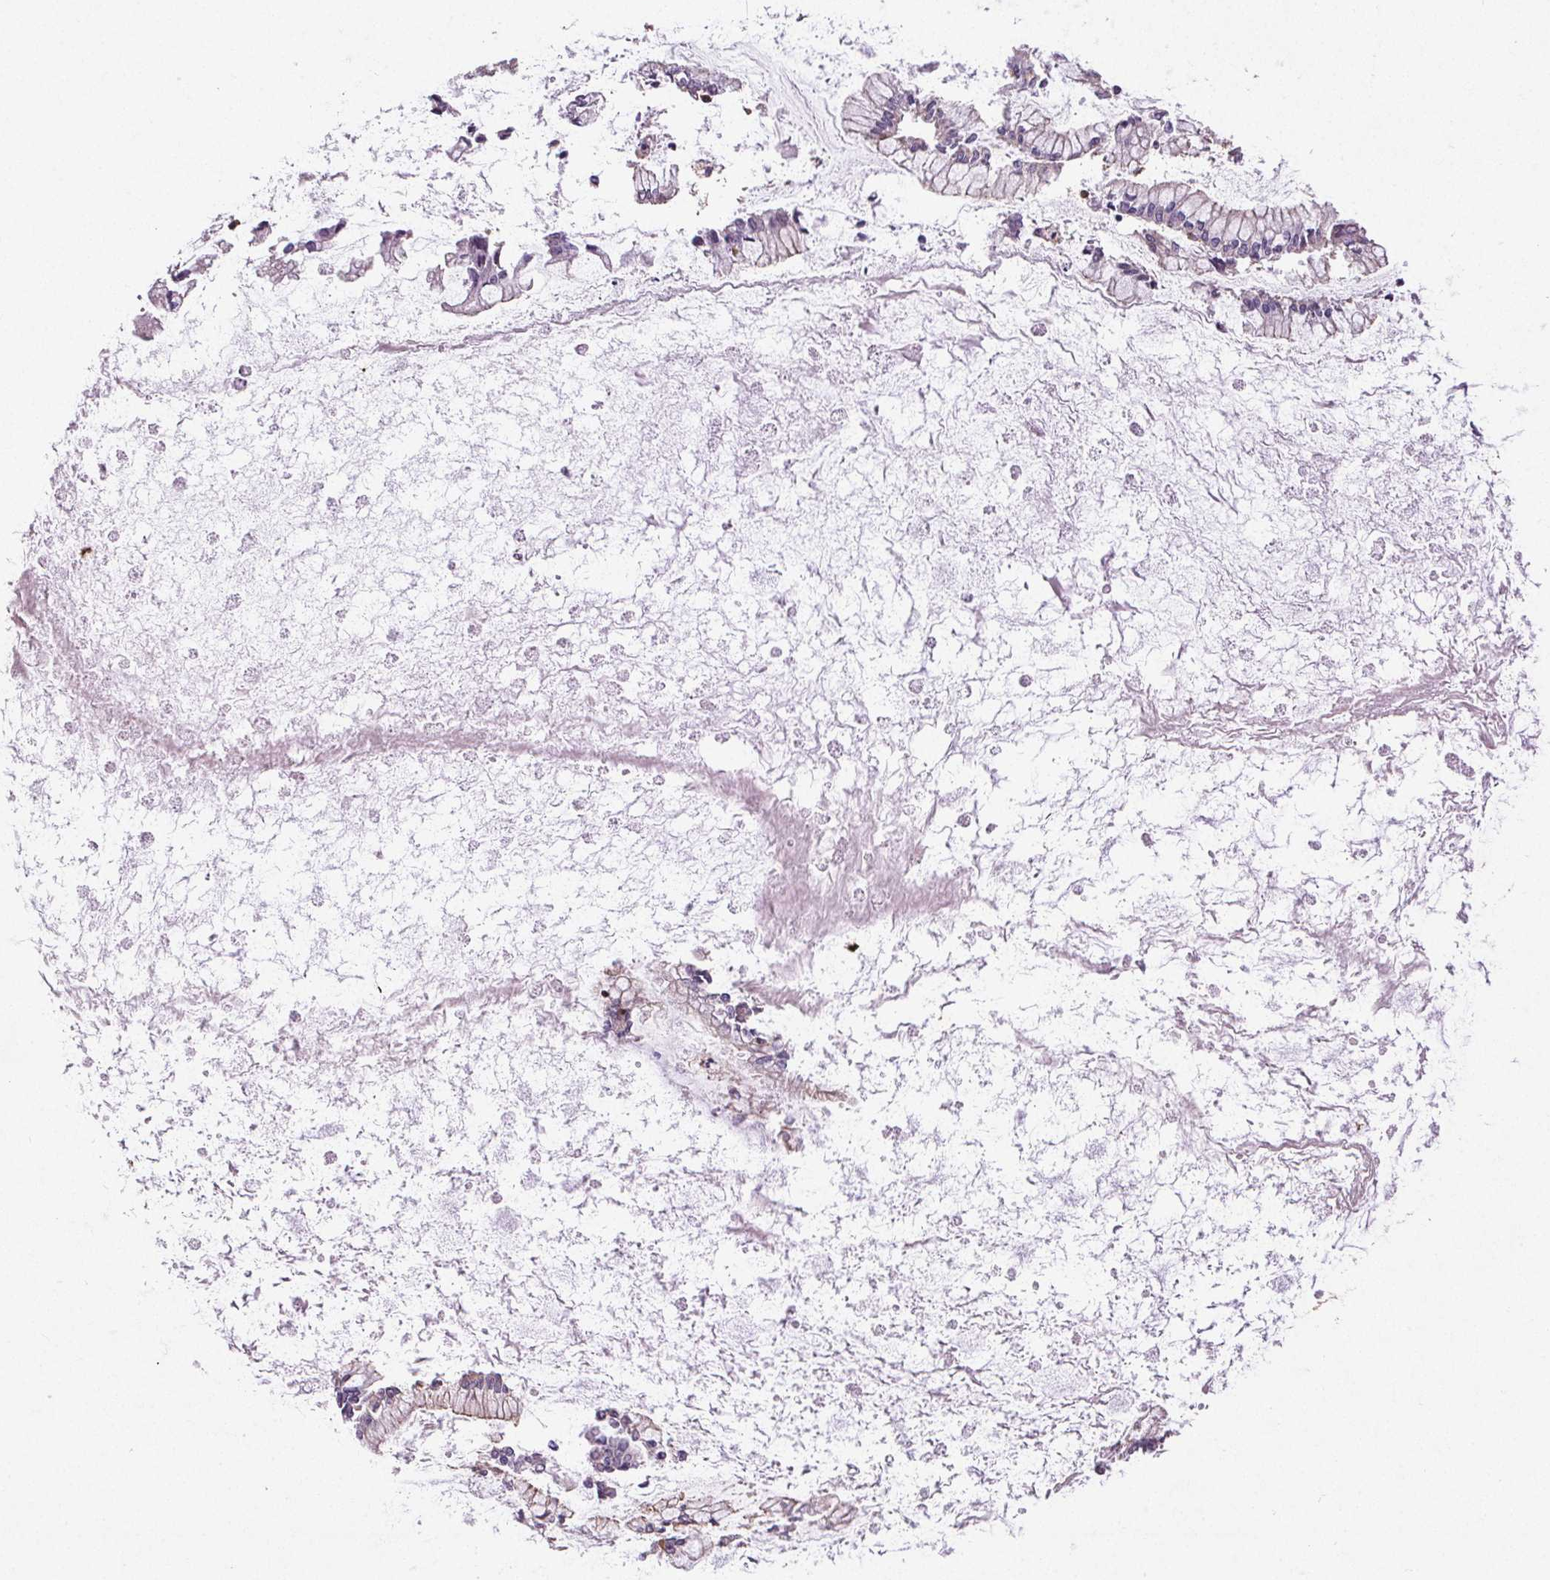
{"staining": {"intensity": "negative", "quantity": "none", "location": "none"}, "tissue": "ovarian cancer", "cell_type": "Tumor cells", "image_type": "cancer", "snomed": [{"axis": "morphology", "description": "Cystadenocarcinoma, mucinous, NOS"}, {"axis": "topography", "description": "Ovary"}], "caption": "Immunohistochemistry (IHC) histopathology image of neoplastic tissue: human ovarian mucinous cystadenocarcinoma stained with DAB (3,3'-diaminobenzidine) reveals no significant protein positivity in tumor cells.", "gene": "C19orf84", "patient": {"sex": "female", "age": 67}}